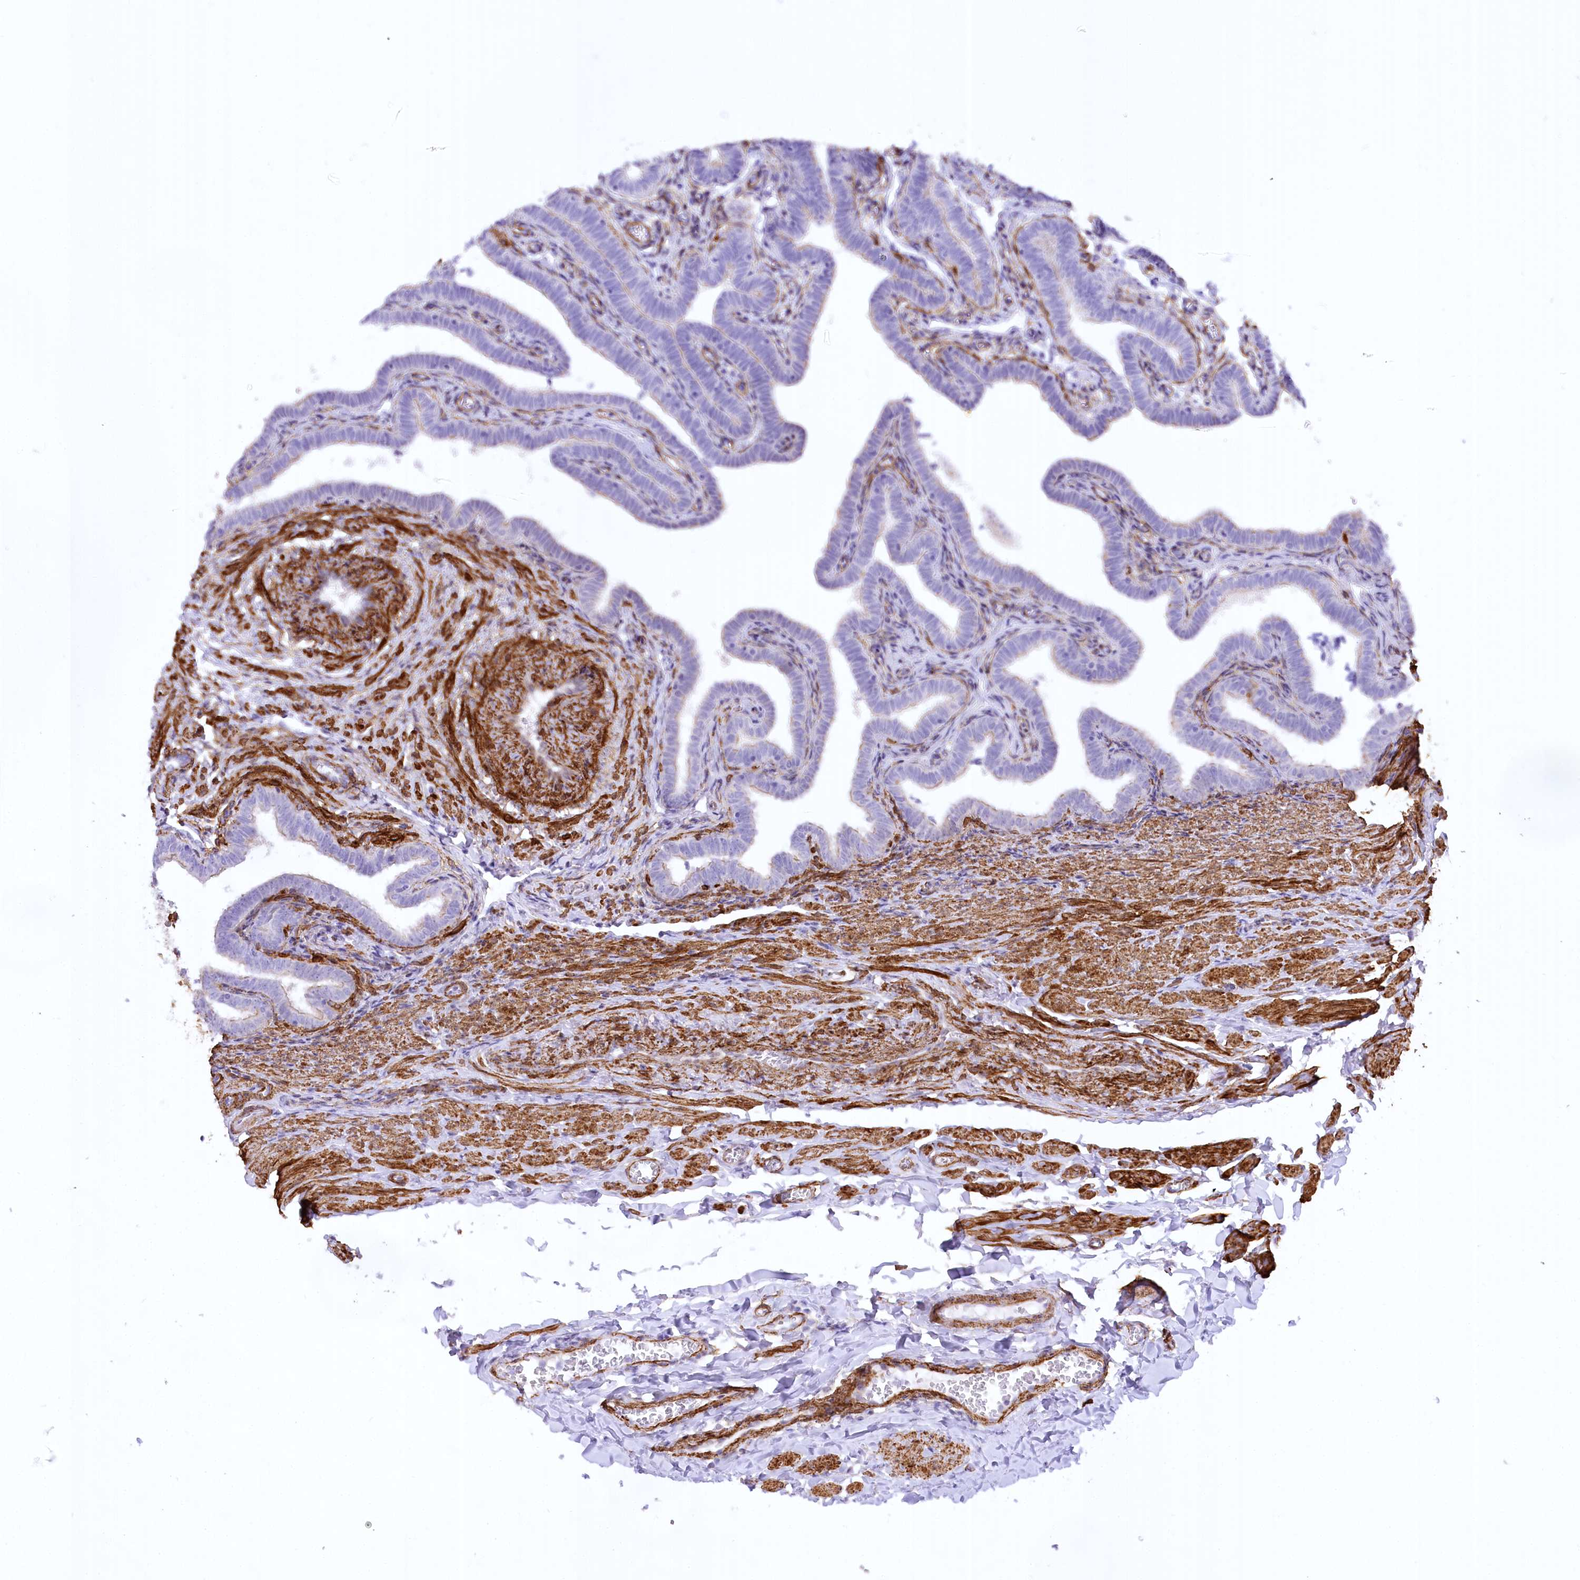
{"staining": {"intensity": "negative", "quantity": "none", "location": "none"}, "tissue": "fallopian tube", "cell_type": "Glandular cells", "image_type": "normal", "snomed": [{"axis": "morphology", "description": "Normal tissue, NOS"}, {"axis": "topography", "description": "Fallopian tube"}], "caption": "Immunohistochemical staining of benign human fallopian tube displays no significant staining in glandular cells.", "gene": "SYNPO2", "patient": {"sex": "female", "age": 36}}